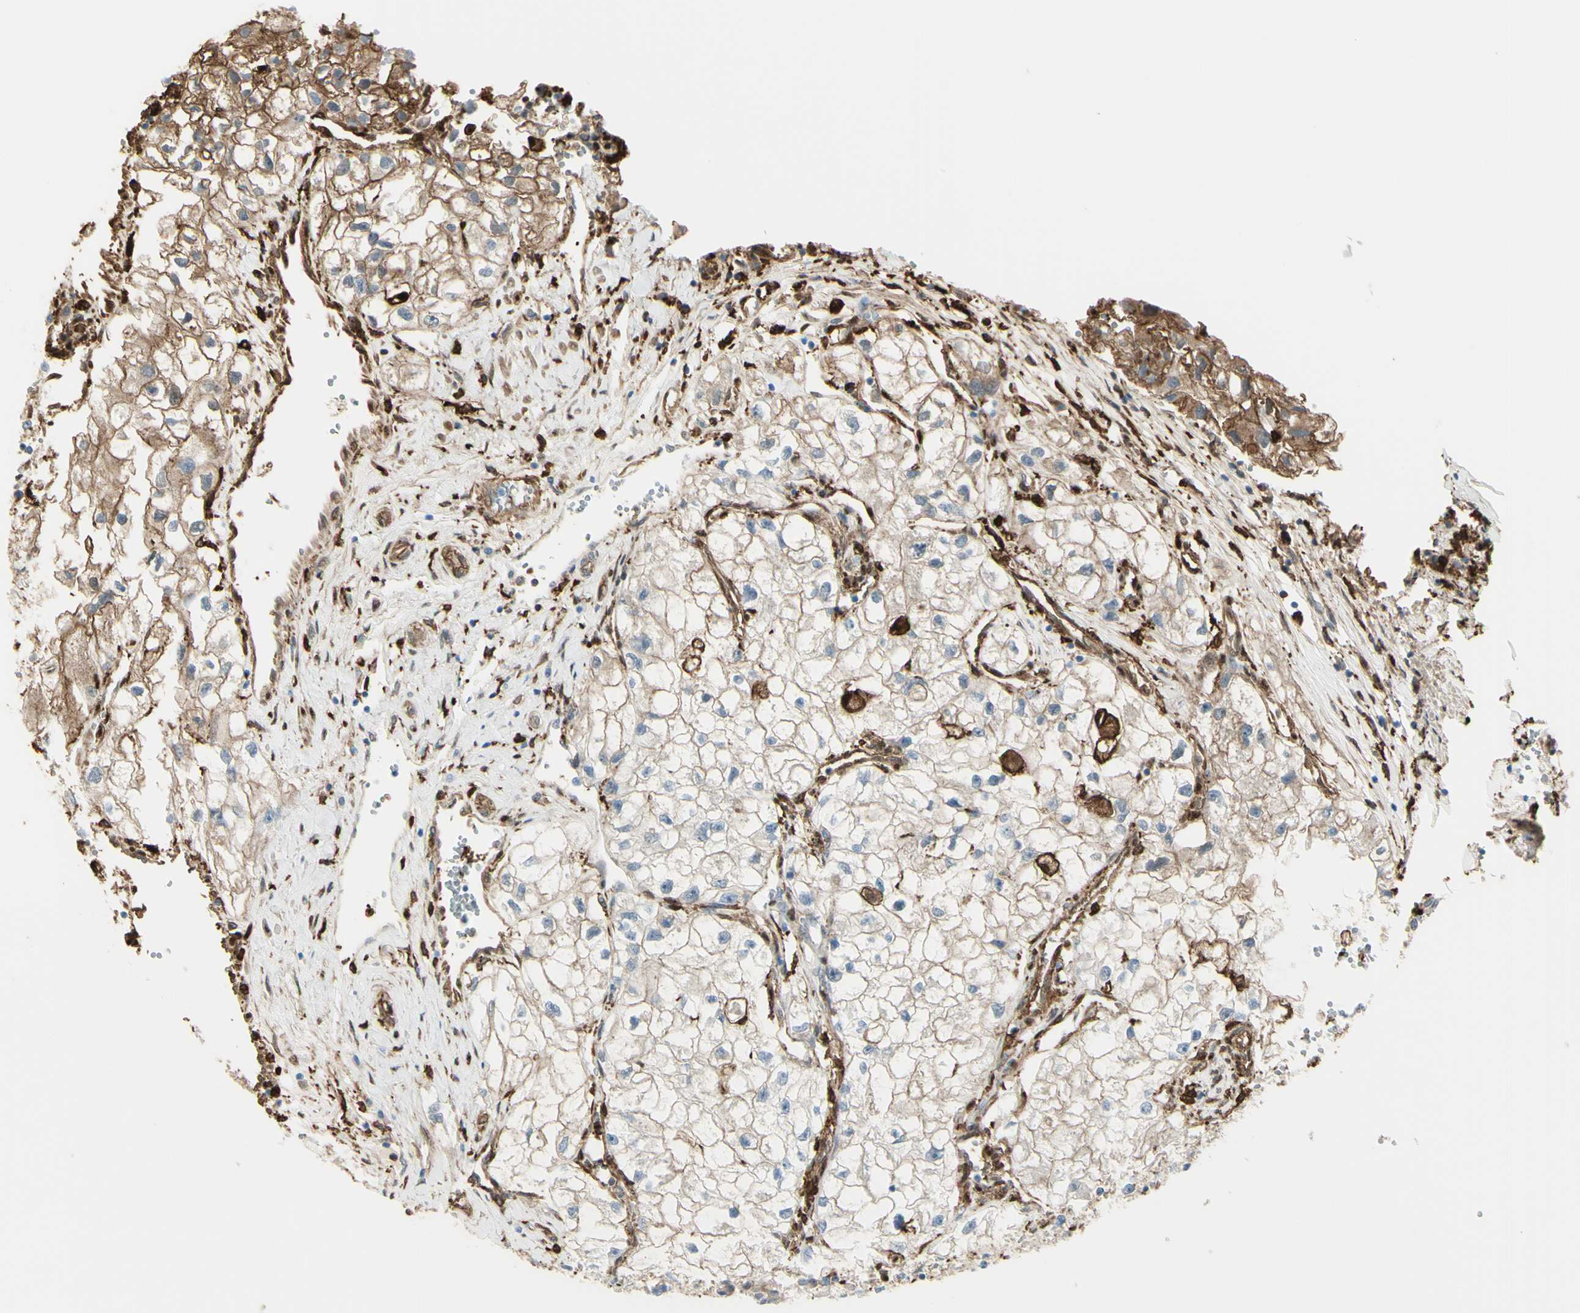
{"staining": {"intensity": "weak", "quantity": ">75%", "location": "cytoplasmic/membranous"}, "tissue": "renal cancer", "cell_type": "Tumor cells", "image_type": "cancer", "snomed": [{"axis": "morphology", "description": "Adenocarcinoma, NOS"}, {"axis": "topography", "description": "Kidney"}], "caption": "Weak cytoplasmic/membranous expression for a protein is appreciated in approximately >75% of tumor cells of renal adenocarcinoma using immunohistochemistry.", "gene": "GSN", "patient": {"sex": "female", "age": 70}}